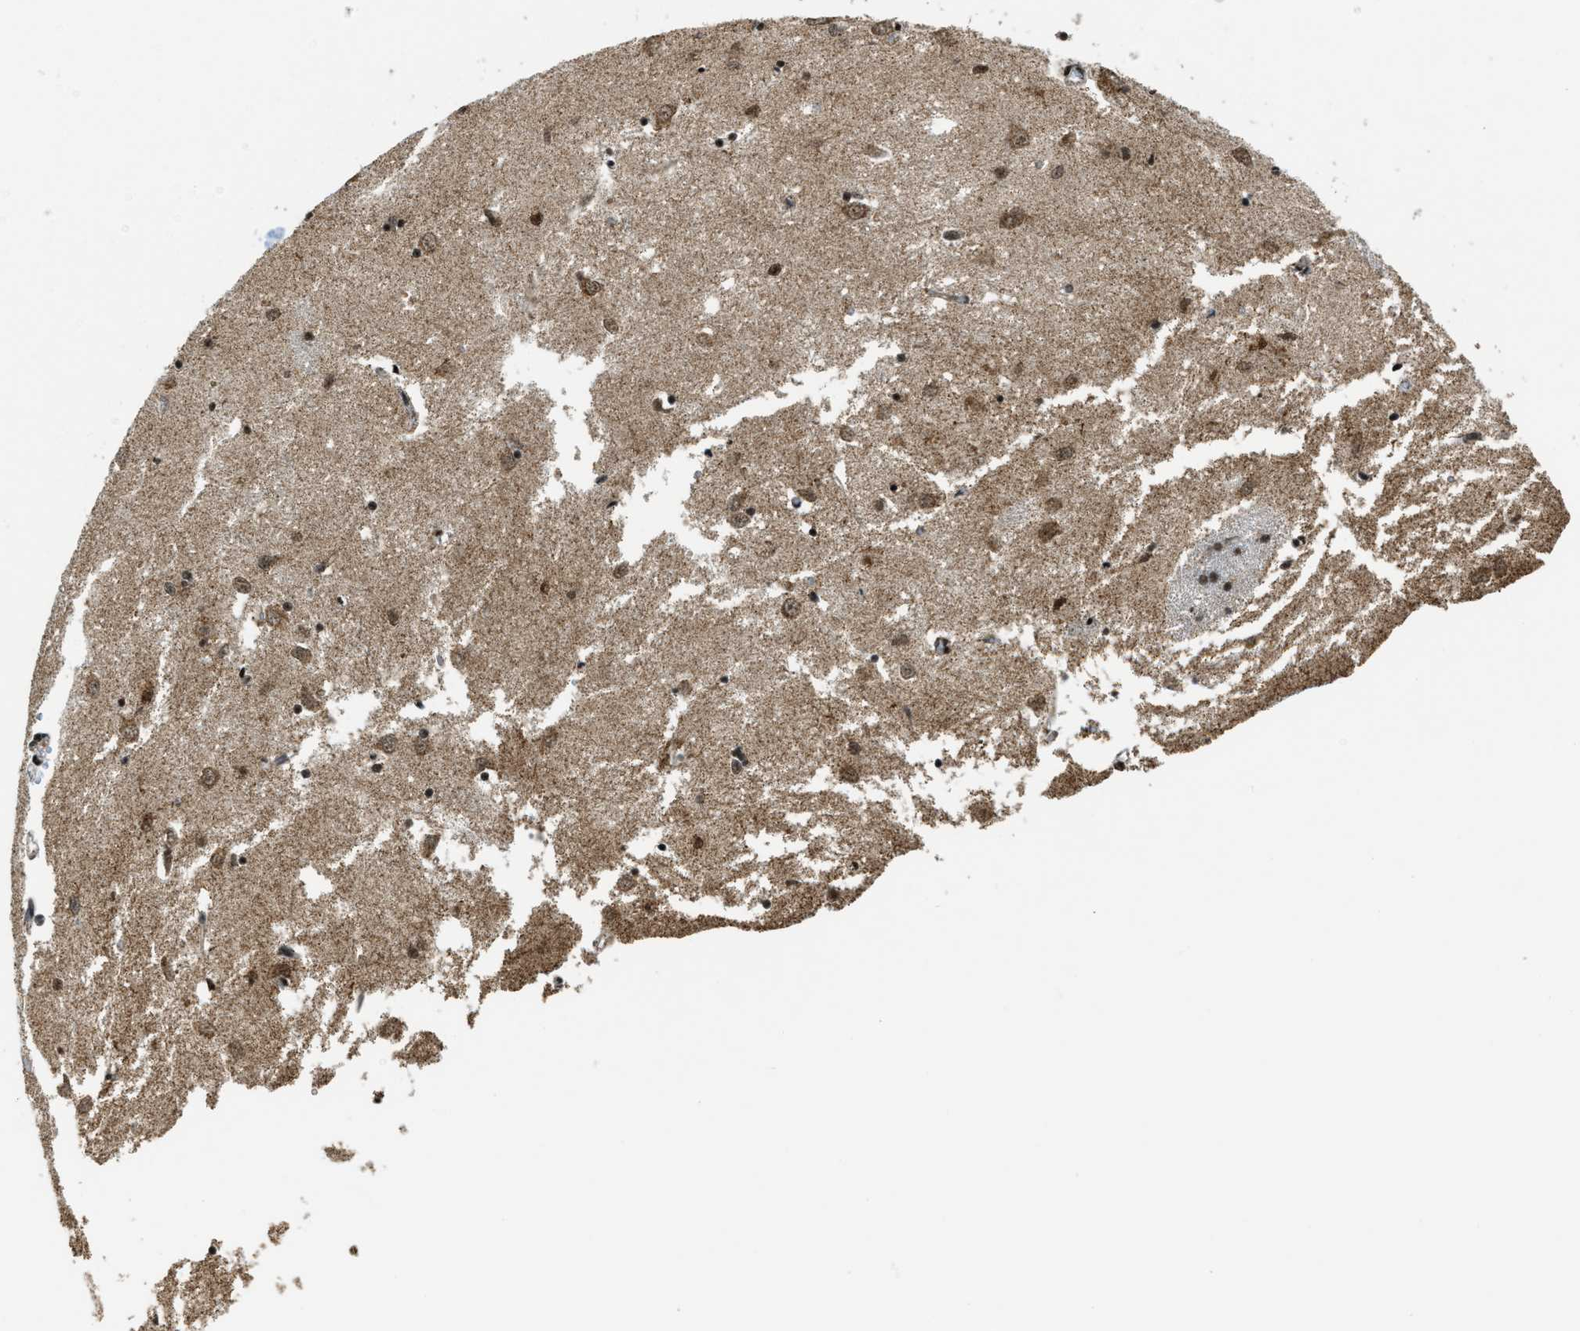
{"staining": {"intensity": "moderate", "quantity": "25%-75%", "location": "cytoplasmic/membranous,nuclear"}, "tissue": "caudate", "cell_type": "Glial cells", "image_type": "normal", "snomed": [{"axis": "morphology", "description": "Normal tissue, NOS"}, {"axis": "topography", "description": "Lateral ventricle wall"}], "caption": "High-magnification brightfield microscopy of normal caudate stained with DAB (3,3'-diaminobenzidine) (brown) and counterstained with hematoxylin (blue). glial cells exhibit moderate cytoplasmic/membranous,nuclear expression is identified in approximately25%-75% of cells. (IHC, brightfield microscopy, high magnification).", "gene": "GABPB1", "patient": {"sex": "female", "age": 19}}